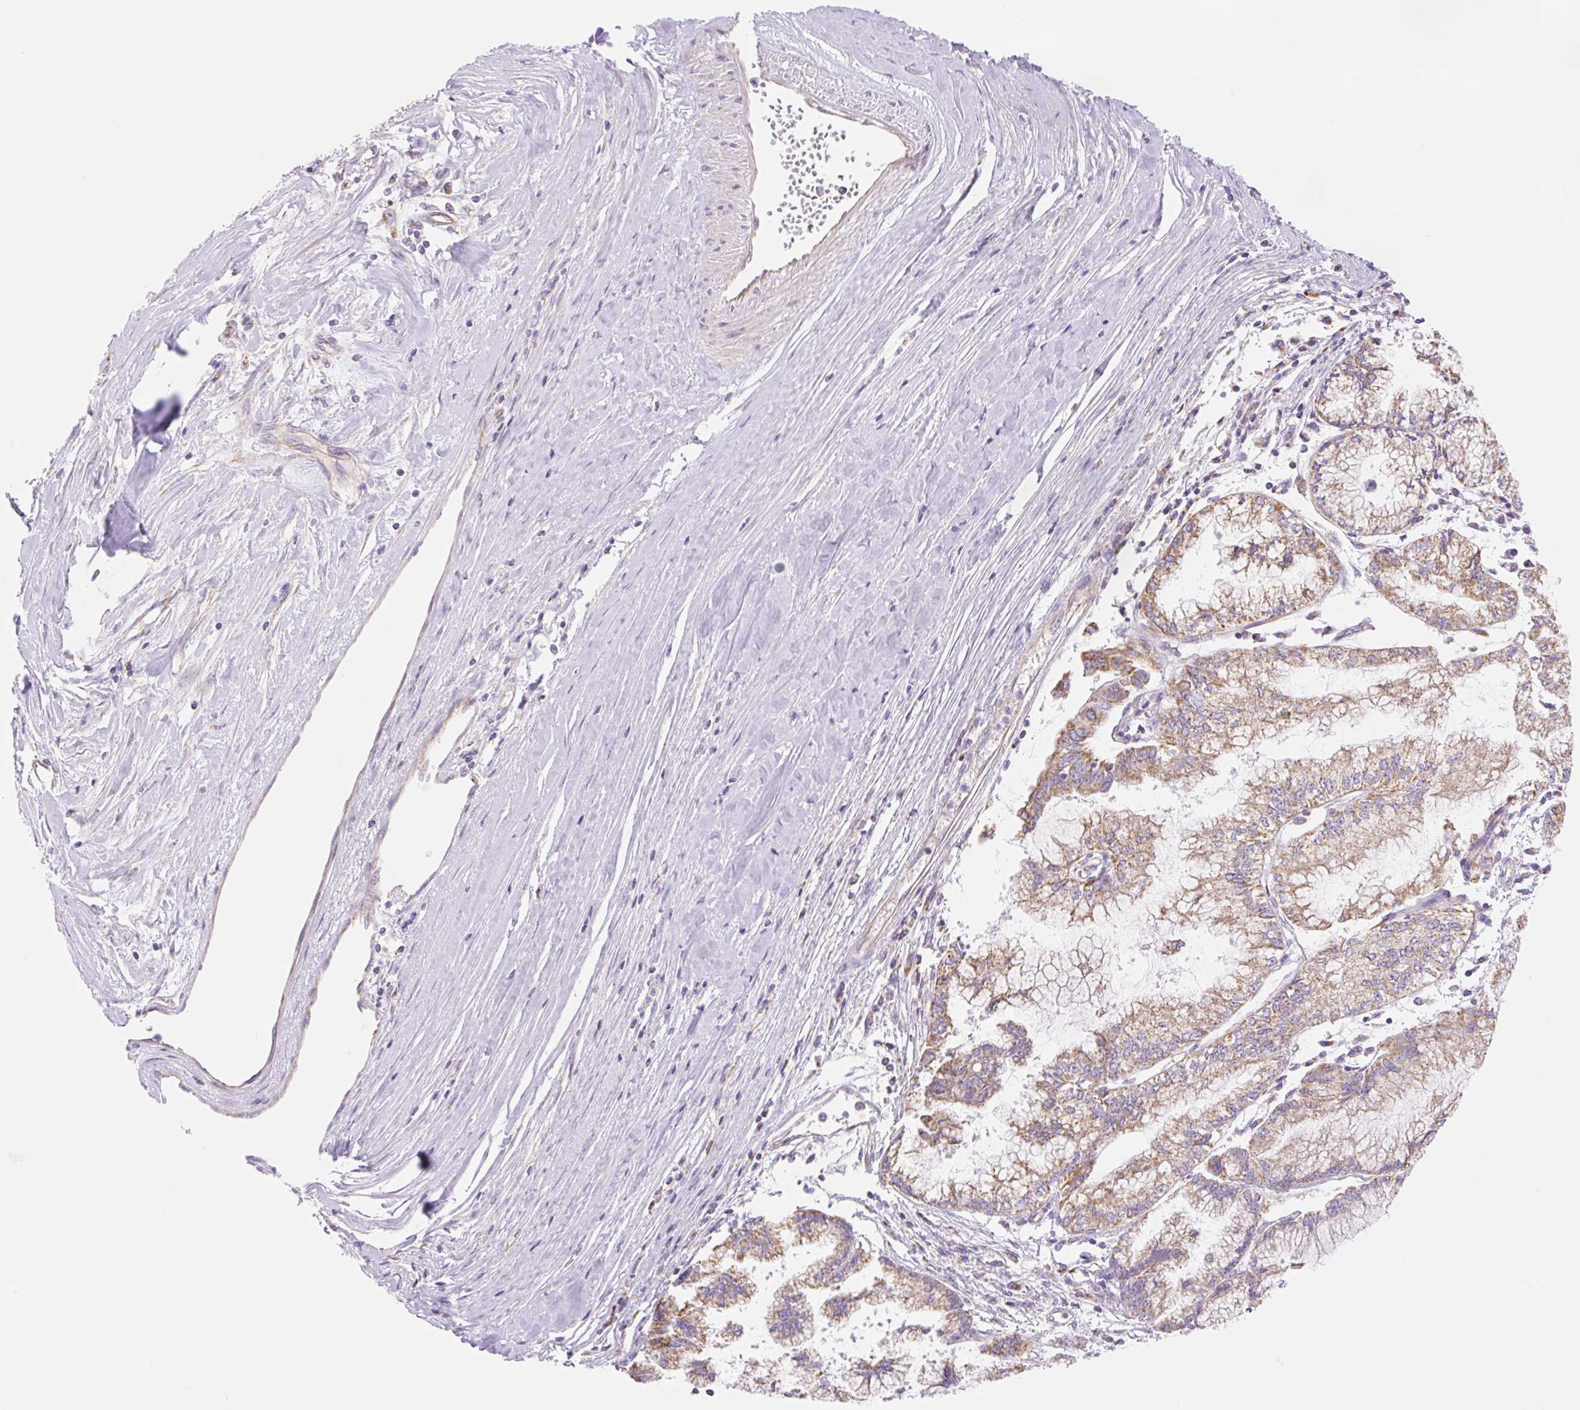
{"staining": {"intensity": "moderate", "quantity": ">75%", "location": "cytoplasmic/membranous"}, "tissue": "pancreatic cancer", "cell_type": "Tumor cells", "image_type": "cancer", "snomed": [{"axis": "morphology", "description": "Adenocarcinoma, NOS"}, {"axis": "topography", "description": "Pancreas"}], "caption": "Human pancreatic cancer (adenocarcinoma) stained with a protein marker displays moderate staining in tumor cells.", "gene": "ESAM", "patient": {"sex": "male", "age": 73}}